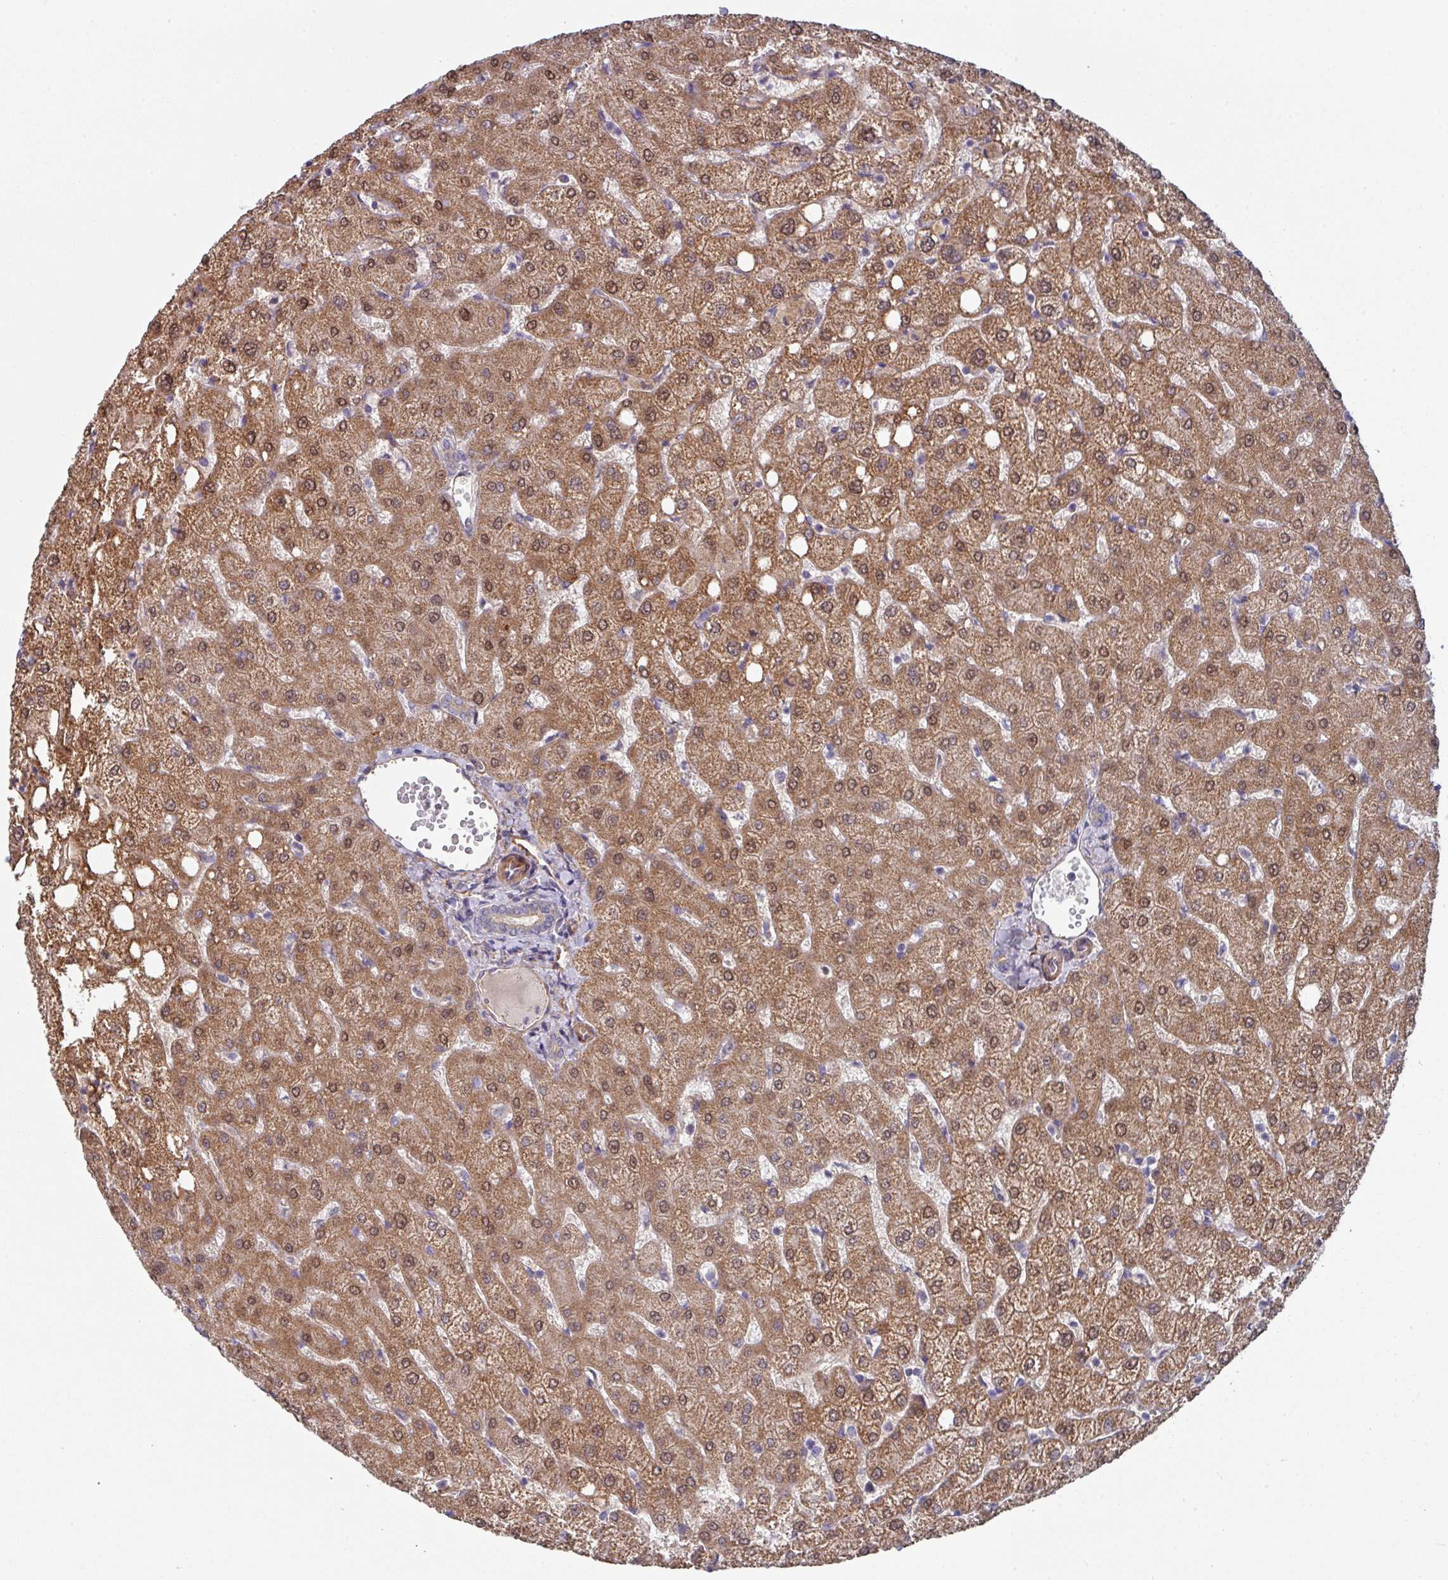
{"staining": {"intensity": "negative", "quantity": "none", "location": "none"}, "tissue": "liver", "cell_type": "Cholangiocytes", "image_type": "normal", "snomed": [{"axis": "morphology", "description": "Normal tissue, NOS"}, {"axis": "topography", "description": "Liver"}], "caption": "IHC photomicrograph of normal liver: human liver stained with DAB displays no significant protein expression in cholangiocytes. The staining was performed using DAB to visualize the protein expression in brown, while the nuclei were stained in blue with hematoxylin (Magnification: 20x).", "gene": "DCAF12L1", "patient": {"sex": "female", "age": 54}}